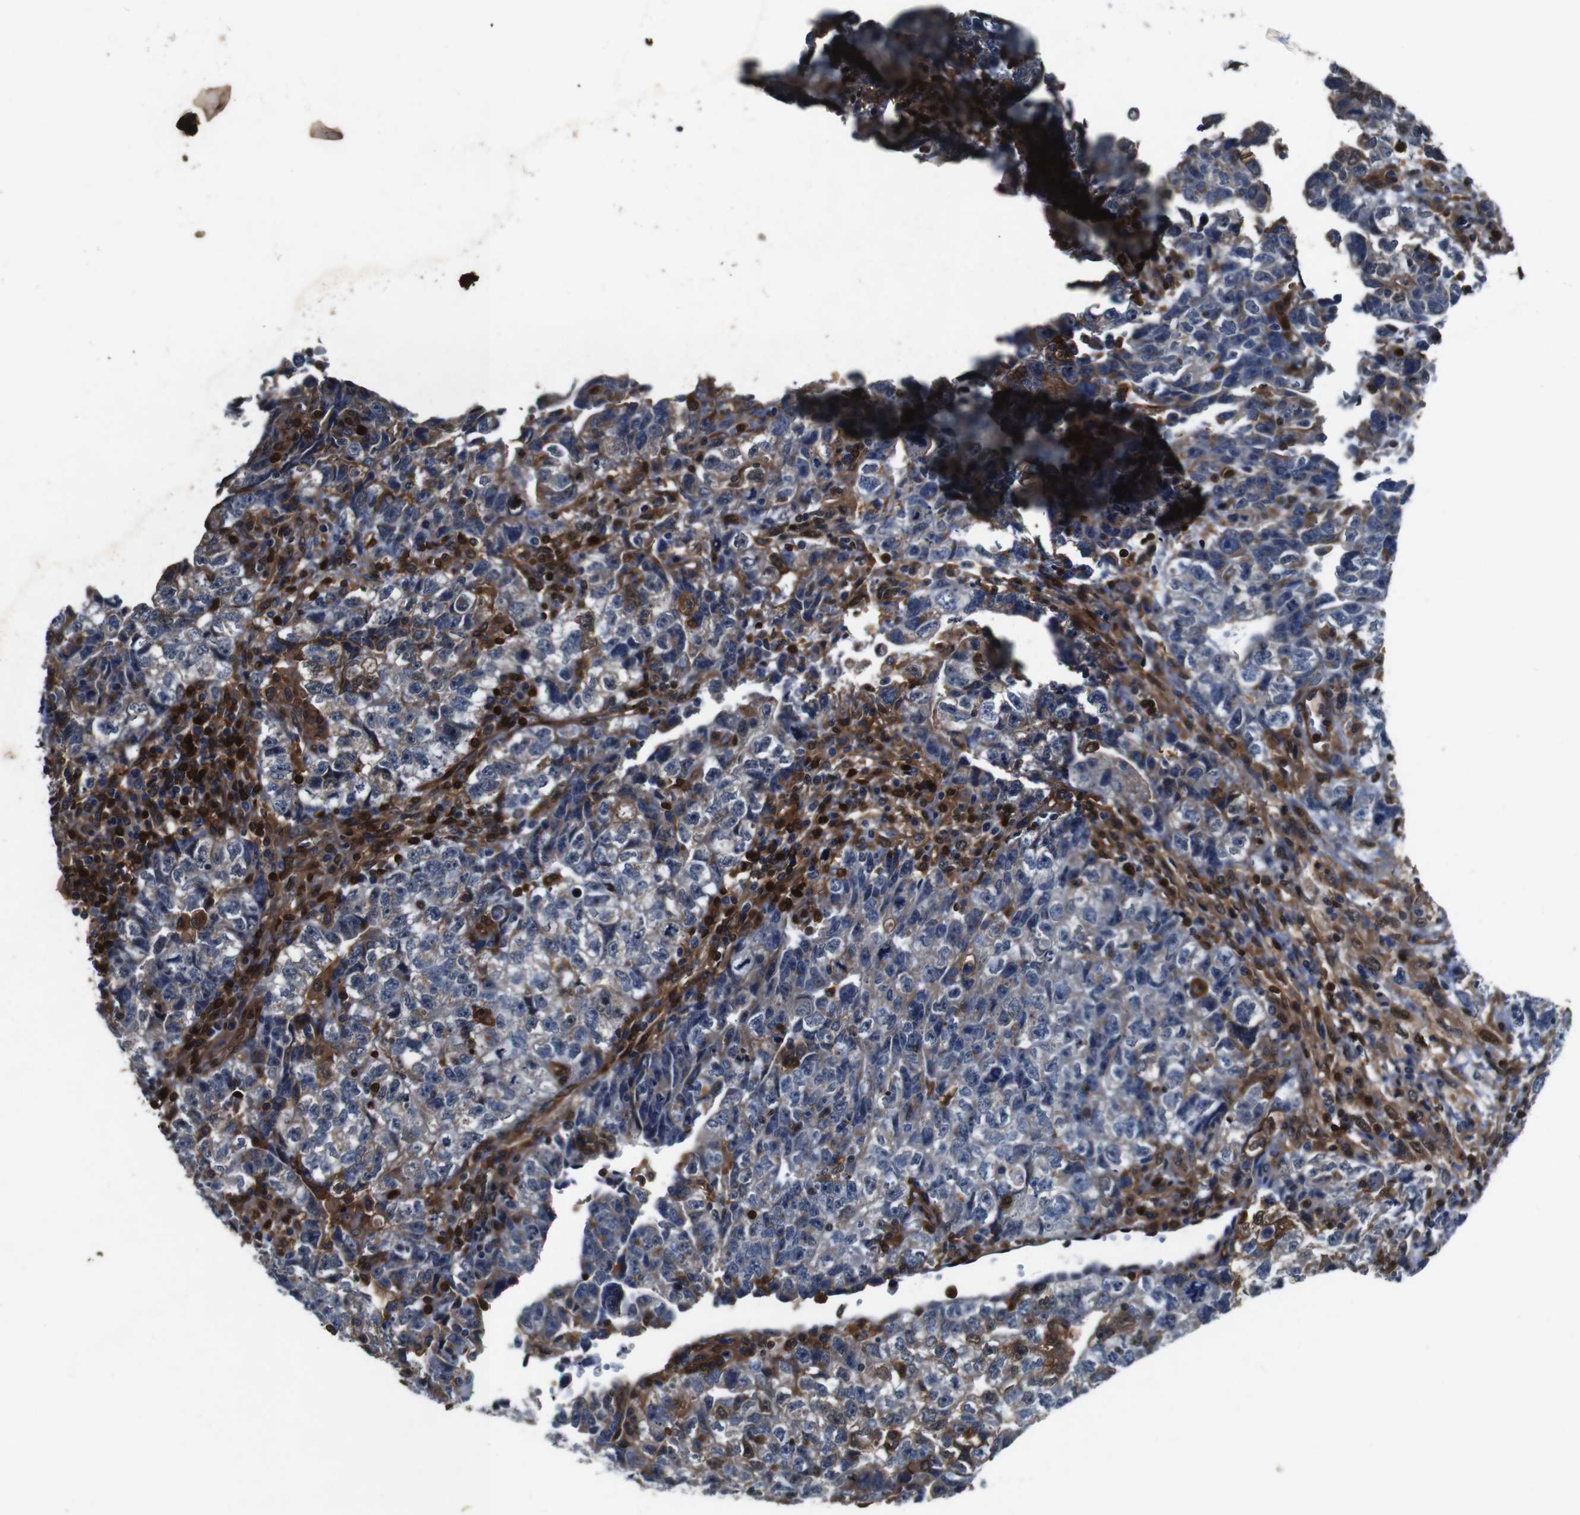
{"staining": {"intensity": "strong", "quantity": "<25%", "location": "cytoplasmic/membranous"}, "tissue": "testis cancer", "cell_type": "Tumor cells", "image_type": "cancer", "snomed": [{"axis": "morphology", "description": "Carcinoma, Embryonal, NOS"}, {"axis": "topography", "description": "Testis"}], "caption": "High-power microscopy captured an immunohistochemistry micrograph of testis cancer, revealing strong cytoplasmic/membranous expression in approximately <25% of tumor cells. The protein of interest is stained brown, and the nuclei are stained in blue (DAB (3,3'-diaminobenzidine) IHC with brightfield microscopy, high magnification).", "gene": "ANXA1", "patient": {"sex": "male", "age": 36}}